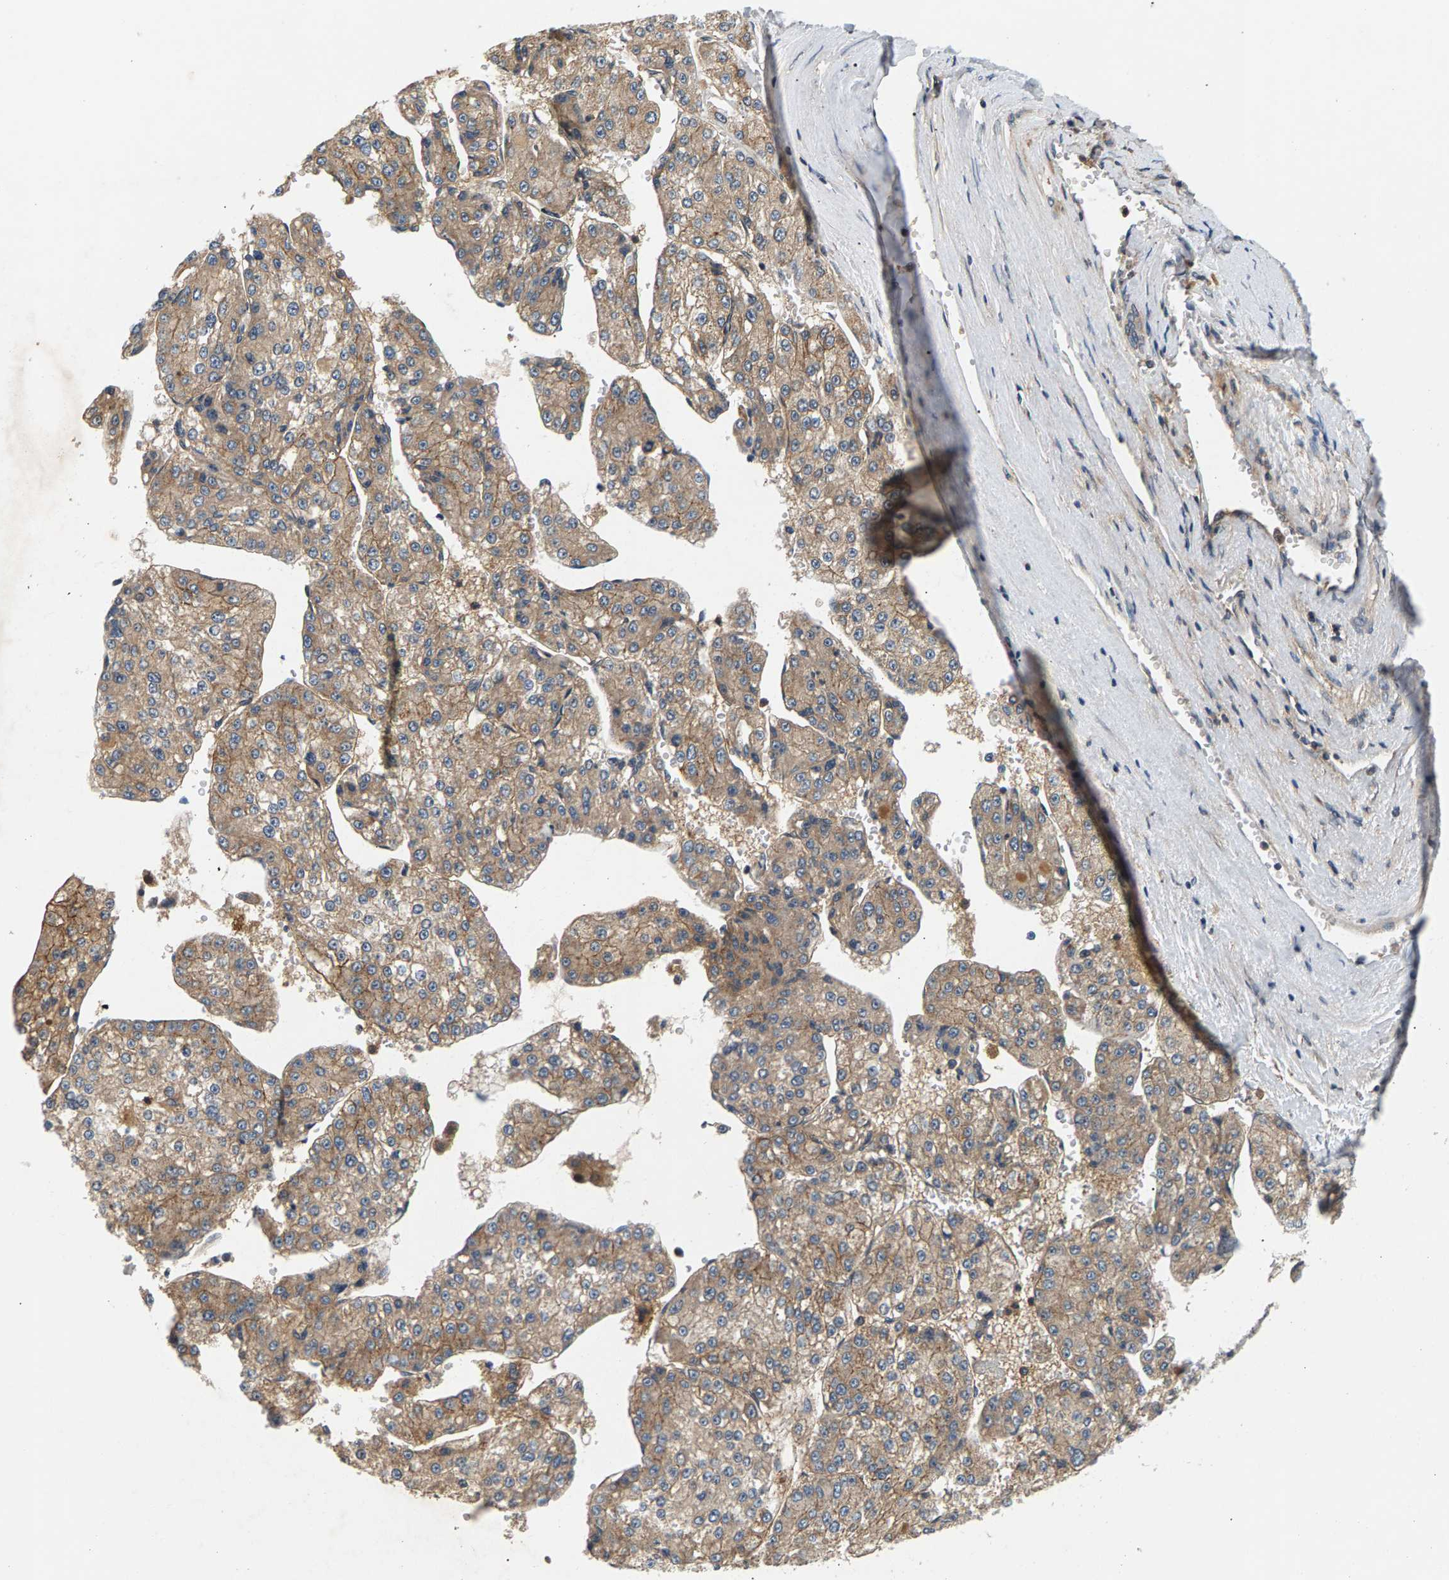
{"staining": {"intensity": "weak", "quantity": ">75%", "location": "cytoplasmic/membranous"}, "tissue": "liver cancer", "cell_type": "Tumor cells", "image_type": "cancer", "snomed": [{"axis": "morphology", "description": "Carcinoma, Hepatocellular, NOS"}, {"axis": "topography", "description": "Liver"}], "caption": "Immunohistochemistry (IHC) (DAB) staining of liver hepatocellular carcinoma reveals weak cytoplasmic/membranous protein positivity in approximately >75% of tumor cells.", "gene": "FAM78A", "patient": {"sex": "female", "age": 73}}